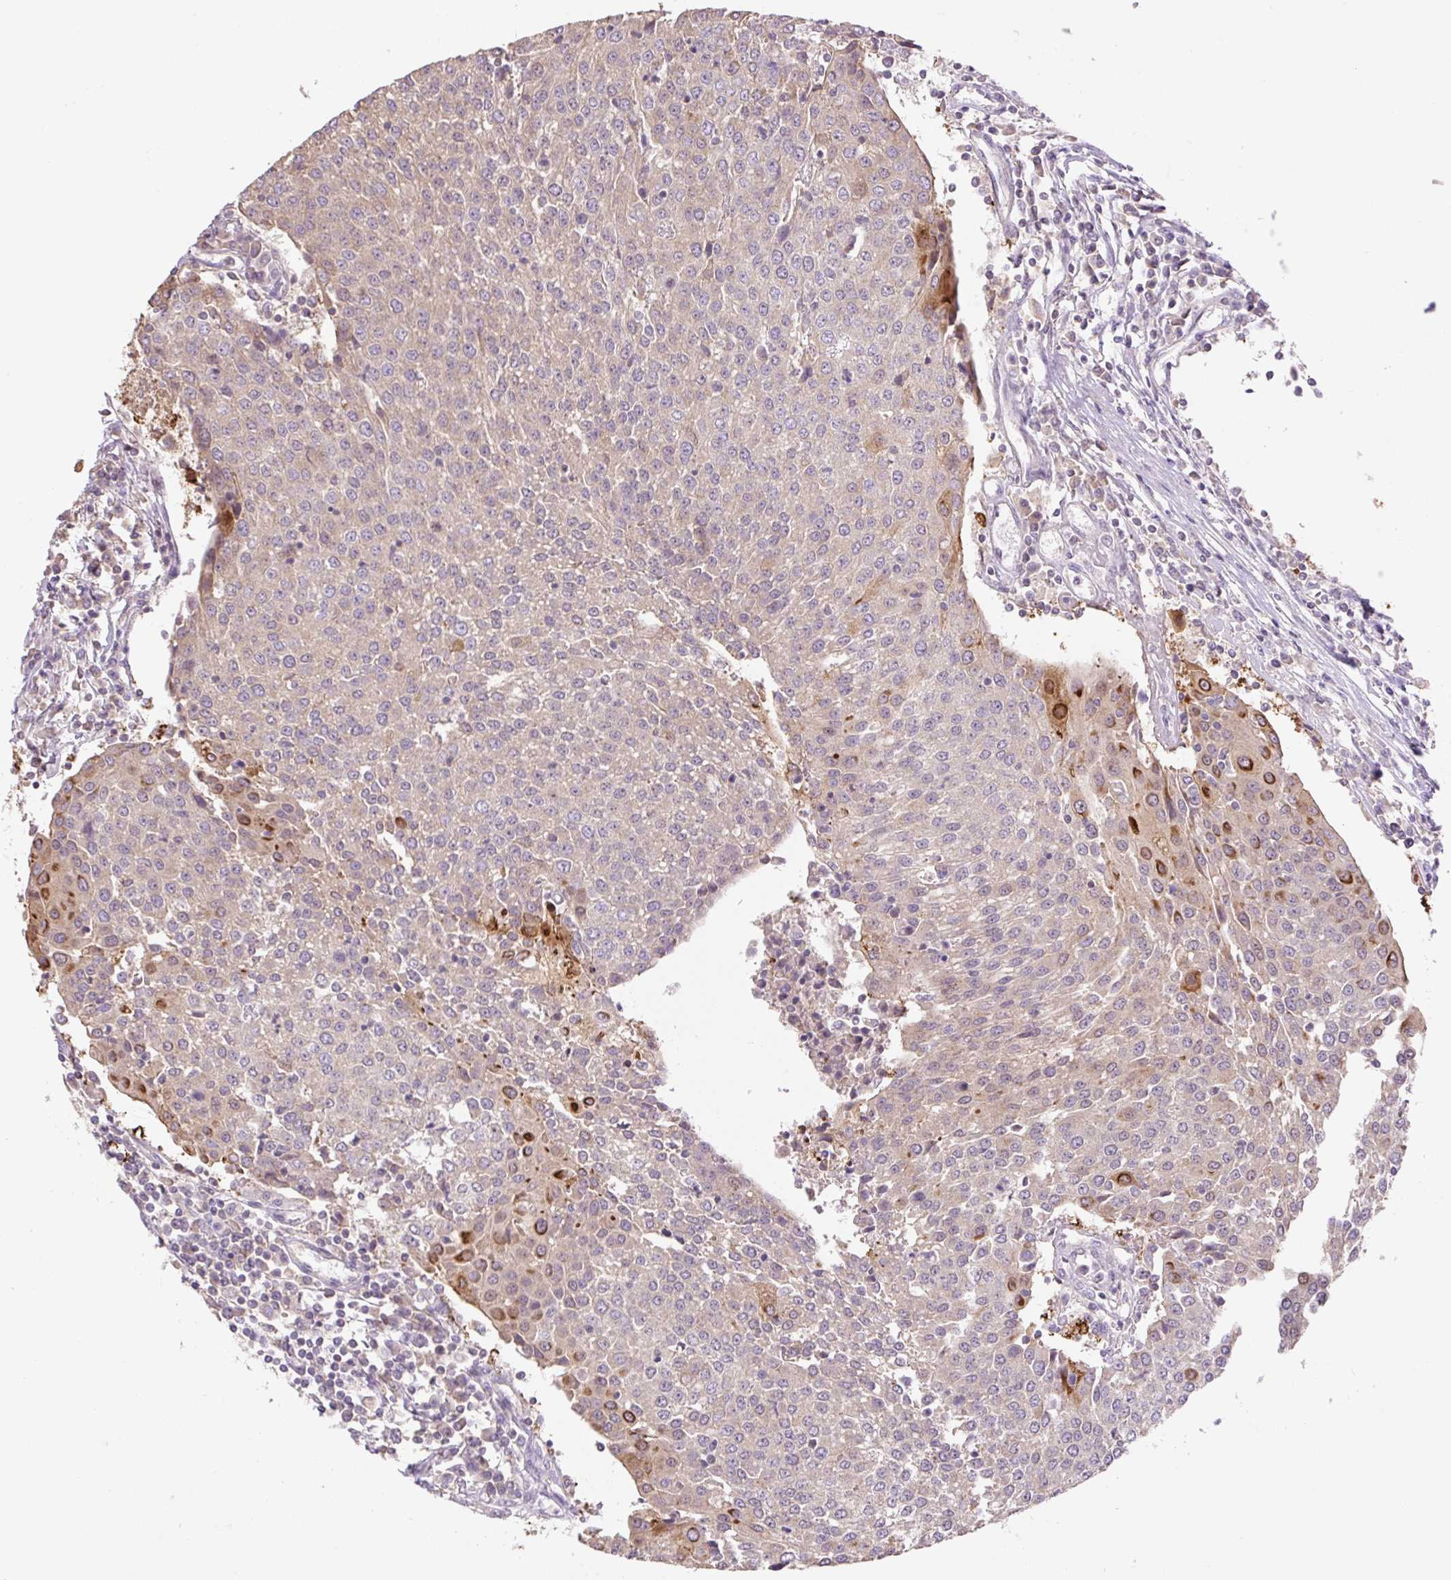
{"staining": {"intensity": "moderate", "quantity": "<25%", "location": "cytoplasmic/membranous"}, "tissue": "urothelial cancer", "cell_type": "Tumor cells", "image_type": "cancer", "snomed": [{"axis": "morphology", "description": "Urothelial carcinoma, High grade"}, {"axis": "topography", "description": "Urinary bladder"}], "caption": "This is an image of immunohistochemistry (IHC) staining of urothelial cancer, which shows moderate staining in the cytoplasmic/membranous of tumor cells.", "gene": "COX8A", "patient": {"sex": "female", "age": 85}}